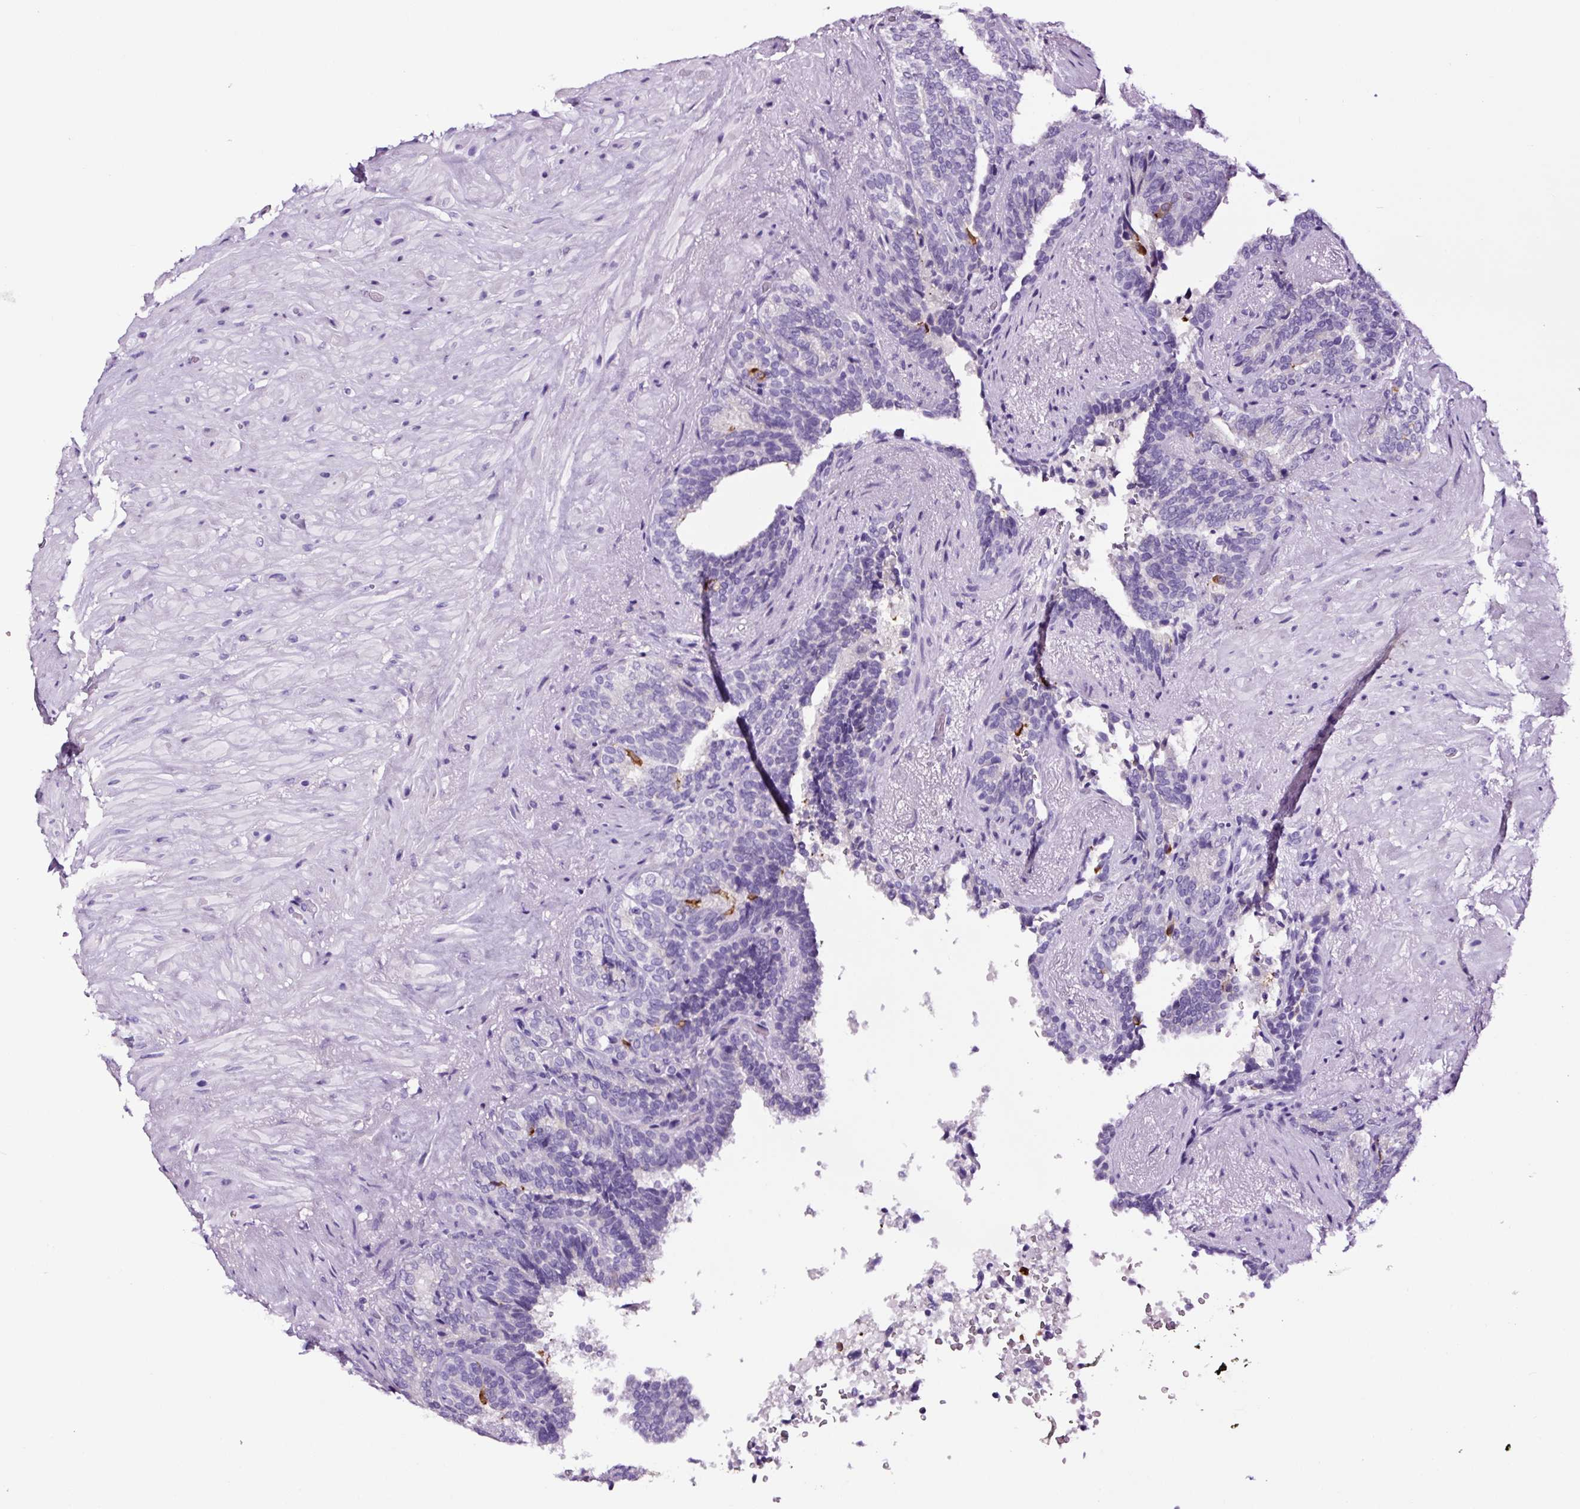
{"staining": {"intensity": "negative", "quantity": "none", "location": "none"}, "tissue": "seminal vesicle", "cell_type": "Glandular cells", "image_type": "normal", "snomed": [{"axis": "morphology", "description": "Normal tissue, NOS"}, {"axis": "topography", "description": "Seminal veicle"}, {"axis": "topography", "description": "Peripheral nerve tissue"}], "caption": "IHC histopathology image of benign seminal vesicle: human seminal vesicle stained with DAB (3,3'-diaminobenzidine) exhibits no significant protein positivity in glandular cells.", "gene": "FBXL7", "patient": {"sex": "male", "age": 63}}